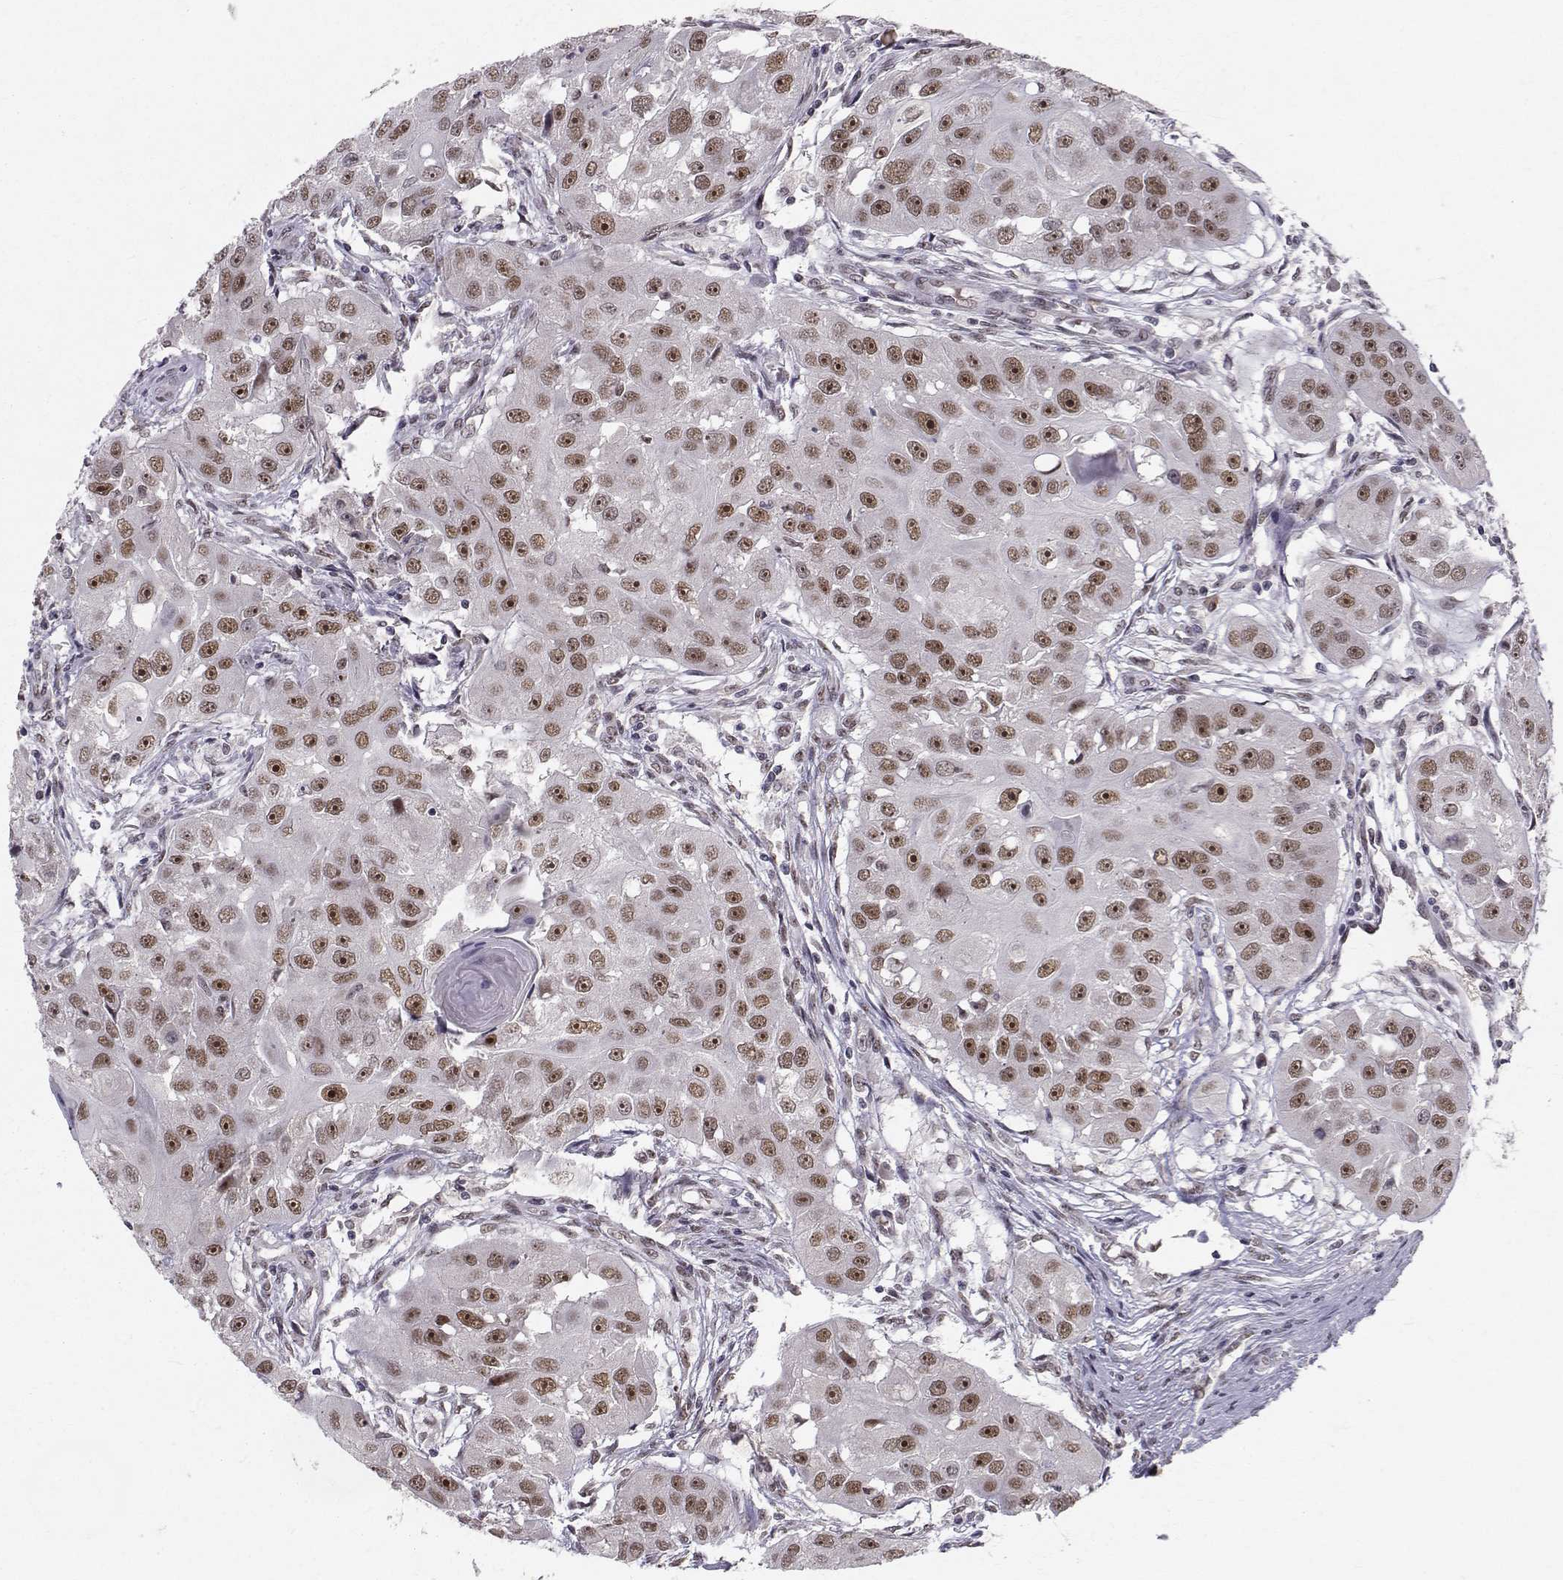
{"staining": {"intensity": "strong", "quantity": "25%-75%", "location": "nuclear"}, "tissue": "head and neck cancer", "cell_type": "Tumor cells", "image_type": "cancer", "snomed": [{"axis": "morphology", "description": "Squamous cell carcinoma, NOS"}, {"axis": "topography", "description": "Head-Neck"}], "caption": "Immunohistochemistry (DAB (3,3'-diaminobenzidine)) staining of human head and neck cancer displays strong nuclear protein staining in approximately 25%-75% of tumor cells.", "gene": "RPP38", "patient": {"sex": "male", "age": 51}}